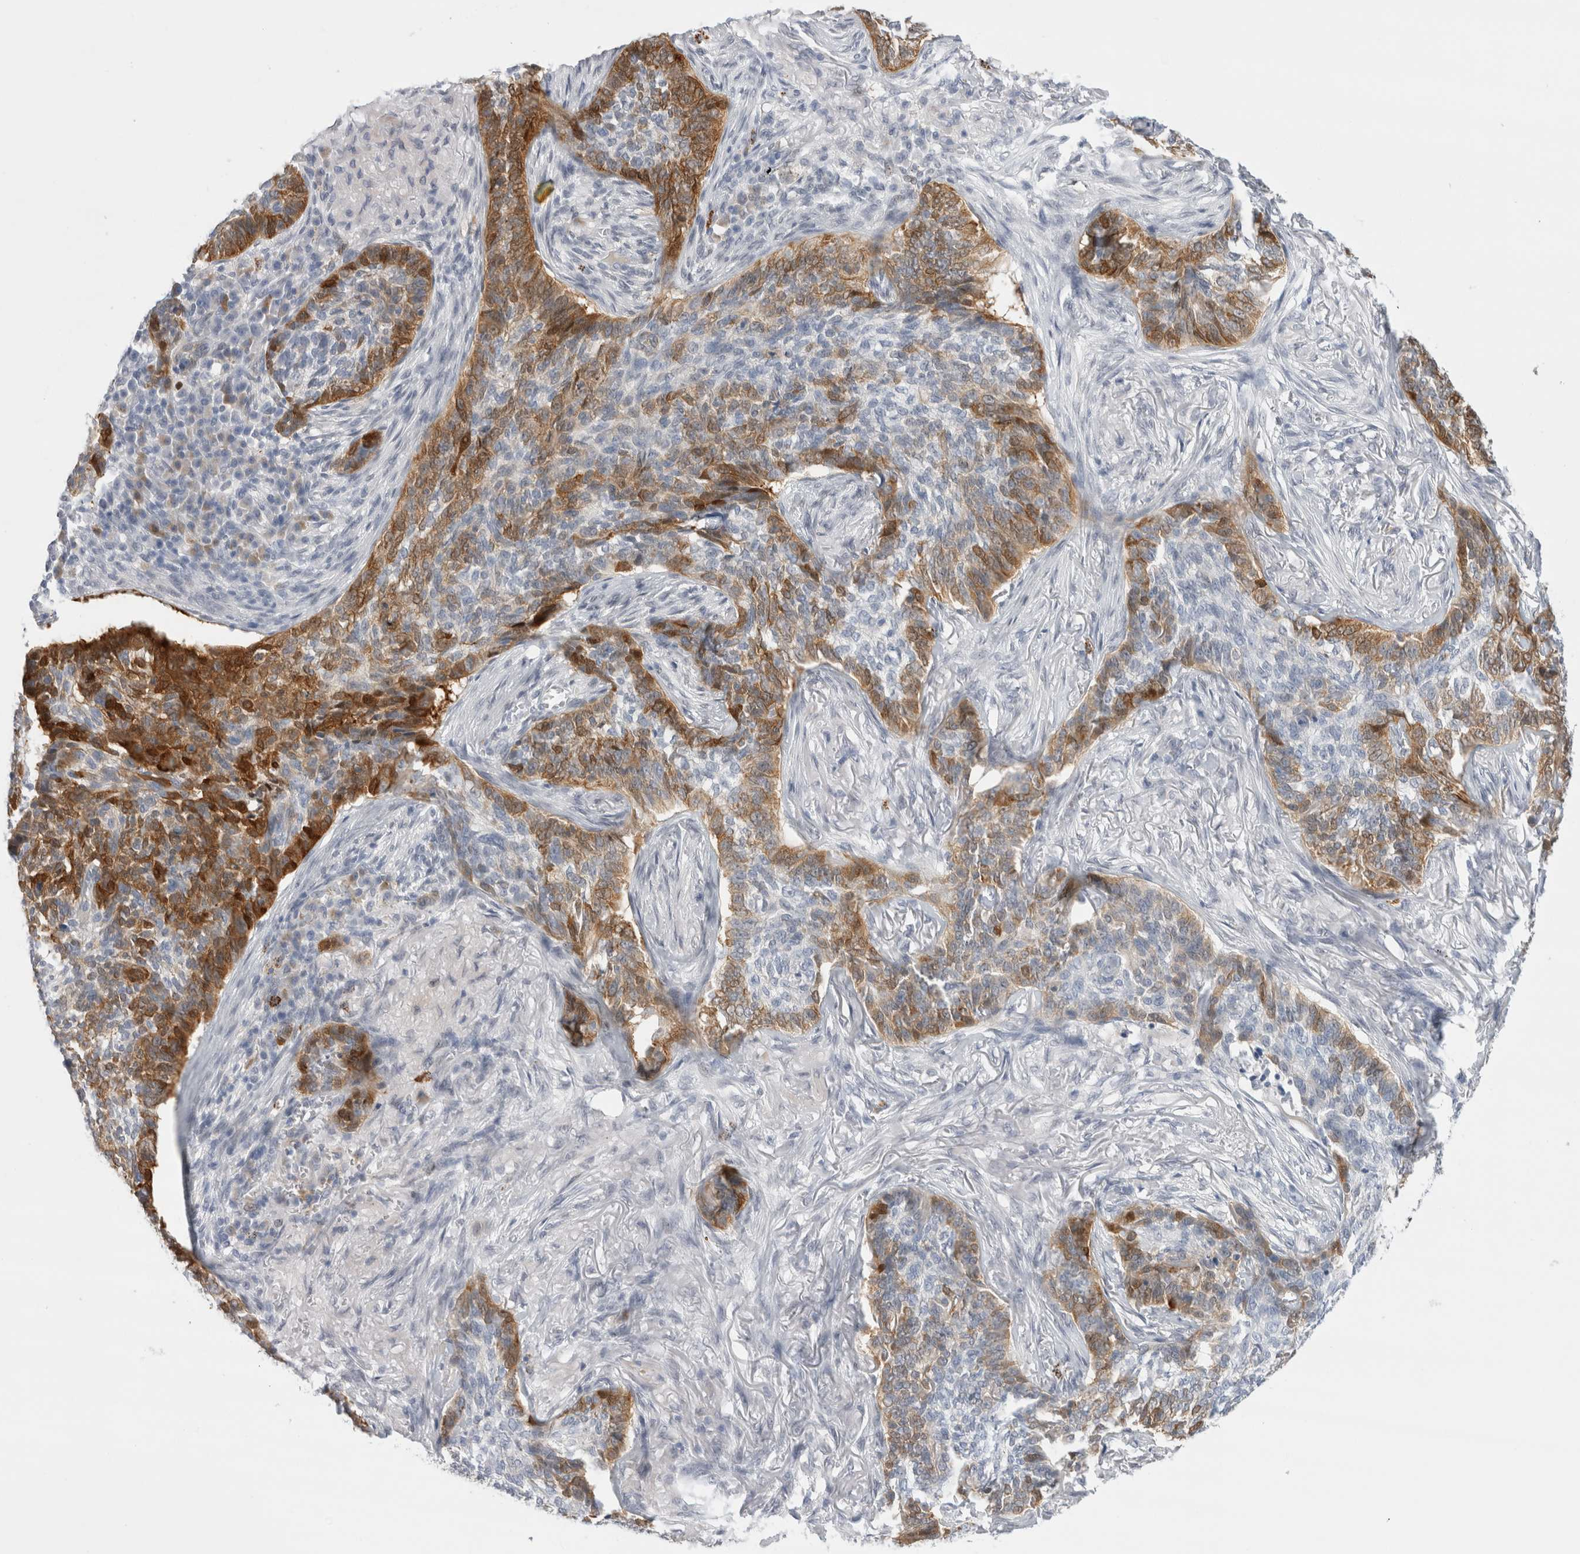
{"staining": {"intensity": "moderate", "quantity": "25%-75%", "location": "cytoplasmic/membranous"}, "tissue": "skin cancer", "cell_type": "Tumor cells", "image_type": "cancer", "snomed": [{"axis": "morphology", "description": "Basal cell carcinoma"}, {"axis": "topography", "description": "Skin"}], "caption": "Protein expression analysis of basal cell carcinoma (skin) displays moderate cytoplasmic/membranous expression in approximately 25%-75% of tumor cells.", "gene": "SLC22A12", "patient": {"sex": "male", "age": 85}}